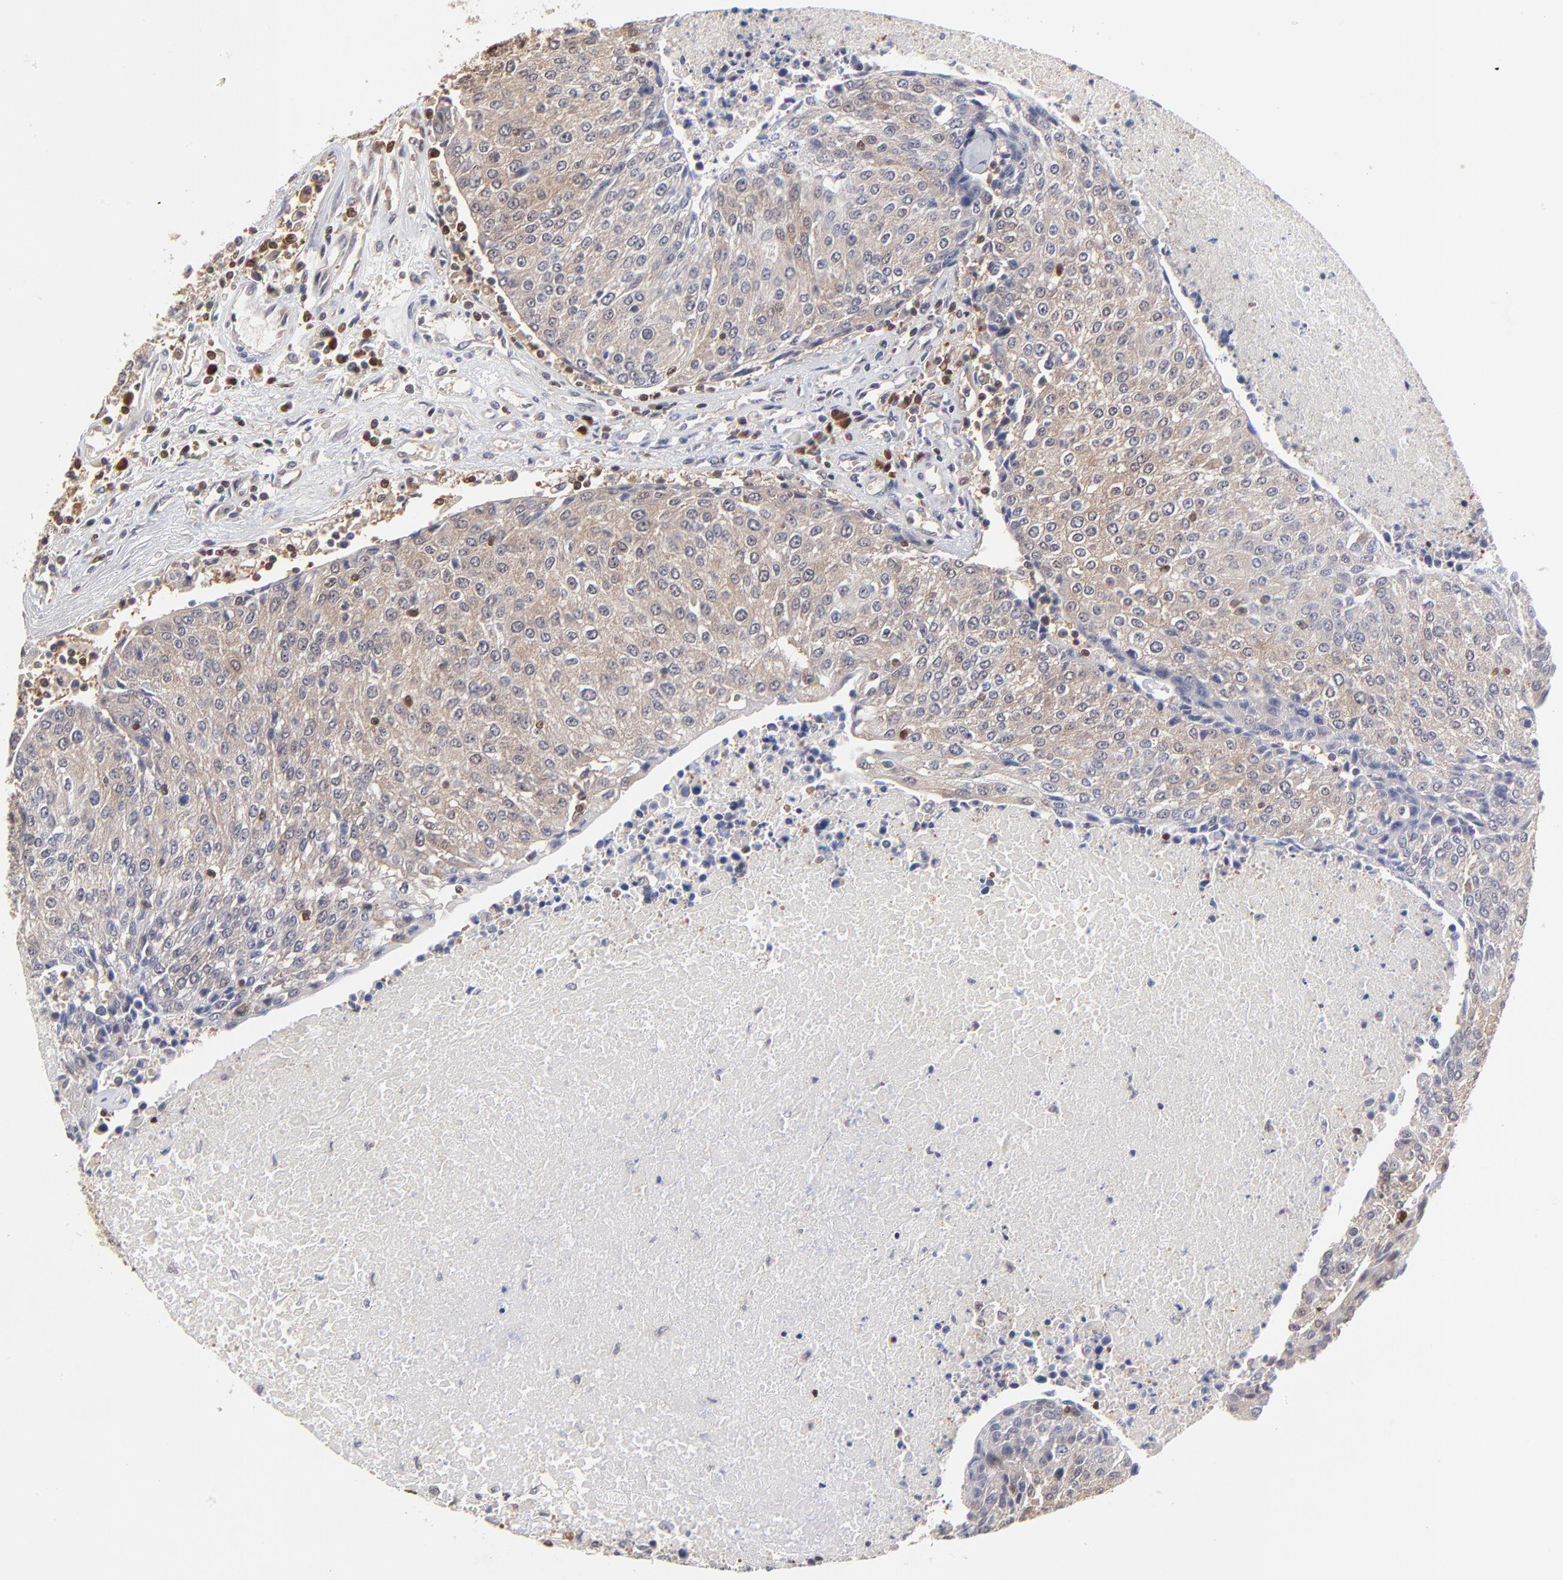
{"staining": {"intensity": "negative", "quantity": "none", "location": "none"}, "tissue": "urothelial cancer", "cell_type": "Tumor cells", "image_type": "cancer", "snomed": [{"axis": "morphology", "description": "Urothelial carcinoma, High grade"}, {"axis": "topography", "description": "Urinary bladder"}], "caption": "Immunohistochemical staining of human urothelial cancer demonstrates no significant positivity in tumor cells. (DAB IHC with hematoxylin counter stain).", "gene": "CASP3", "patient": {"sex": "female", "age": 85}}